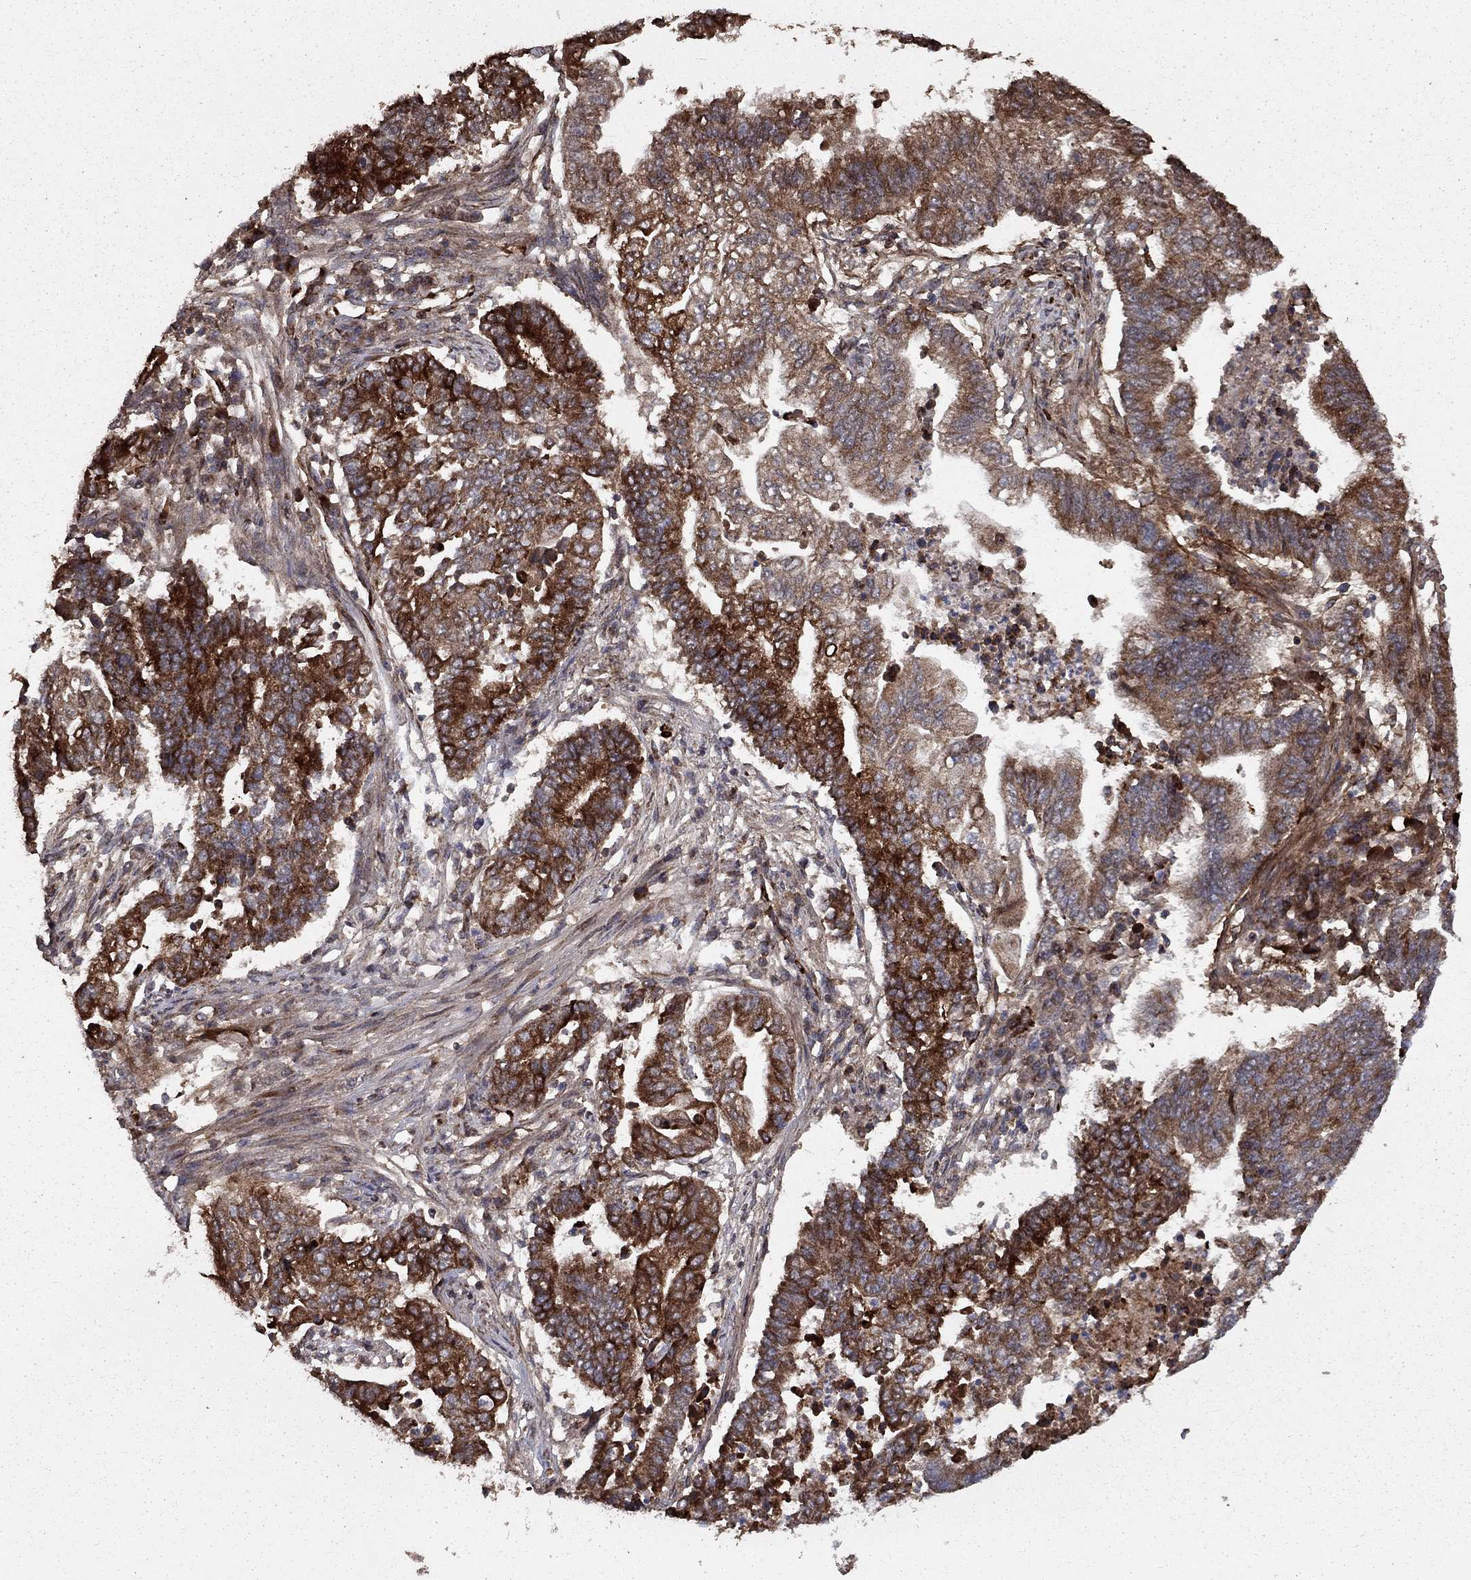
{"staining": {"intensity": "strong", "quantity": "25%-75%", "location": "cytoplasmic/membranous"}, "tissue": "endometrial cancer", "cell_type": "Tumor cells", "image_type": "cancer", "snomed": [{"axis": "morphology", "description": "Adenocarcinoma, NOS"}, {"axis": "topography", "description": "Uterus"}, {"axis": "topography", "description": "Endometrium"}], "caption": "IHC photomicrograph of endometrial cancer stained for a protein (brown), which exhibits high levels of strong cytoplasmic/membranous positivity in about 25%-75% of tumor cells.", "gene": "COL18A1", "patient": {"sex": "female", "age": 54}}